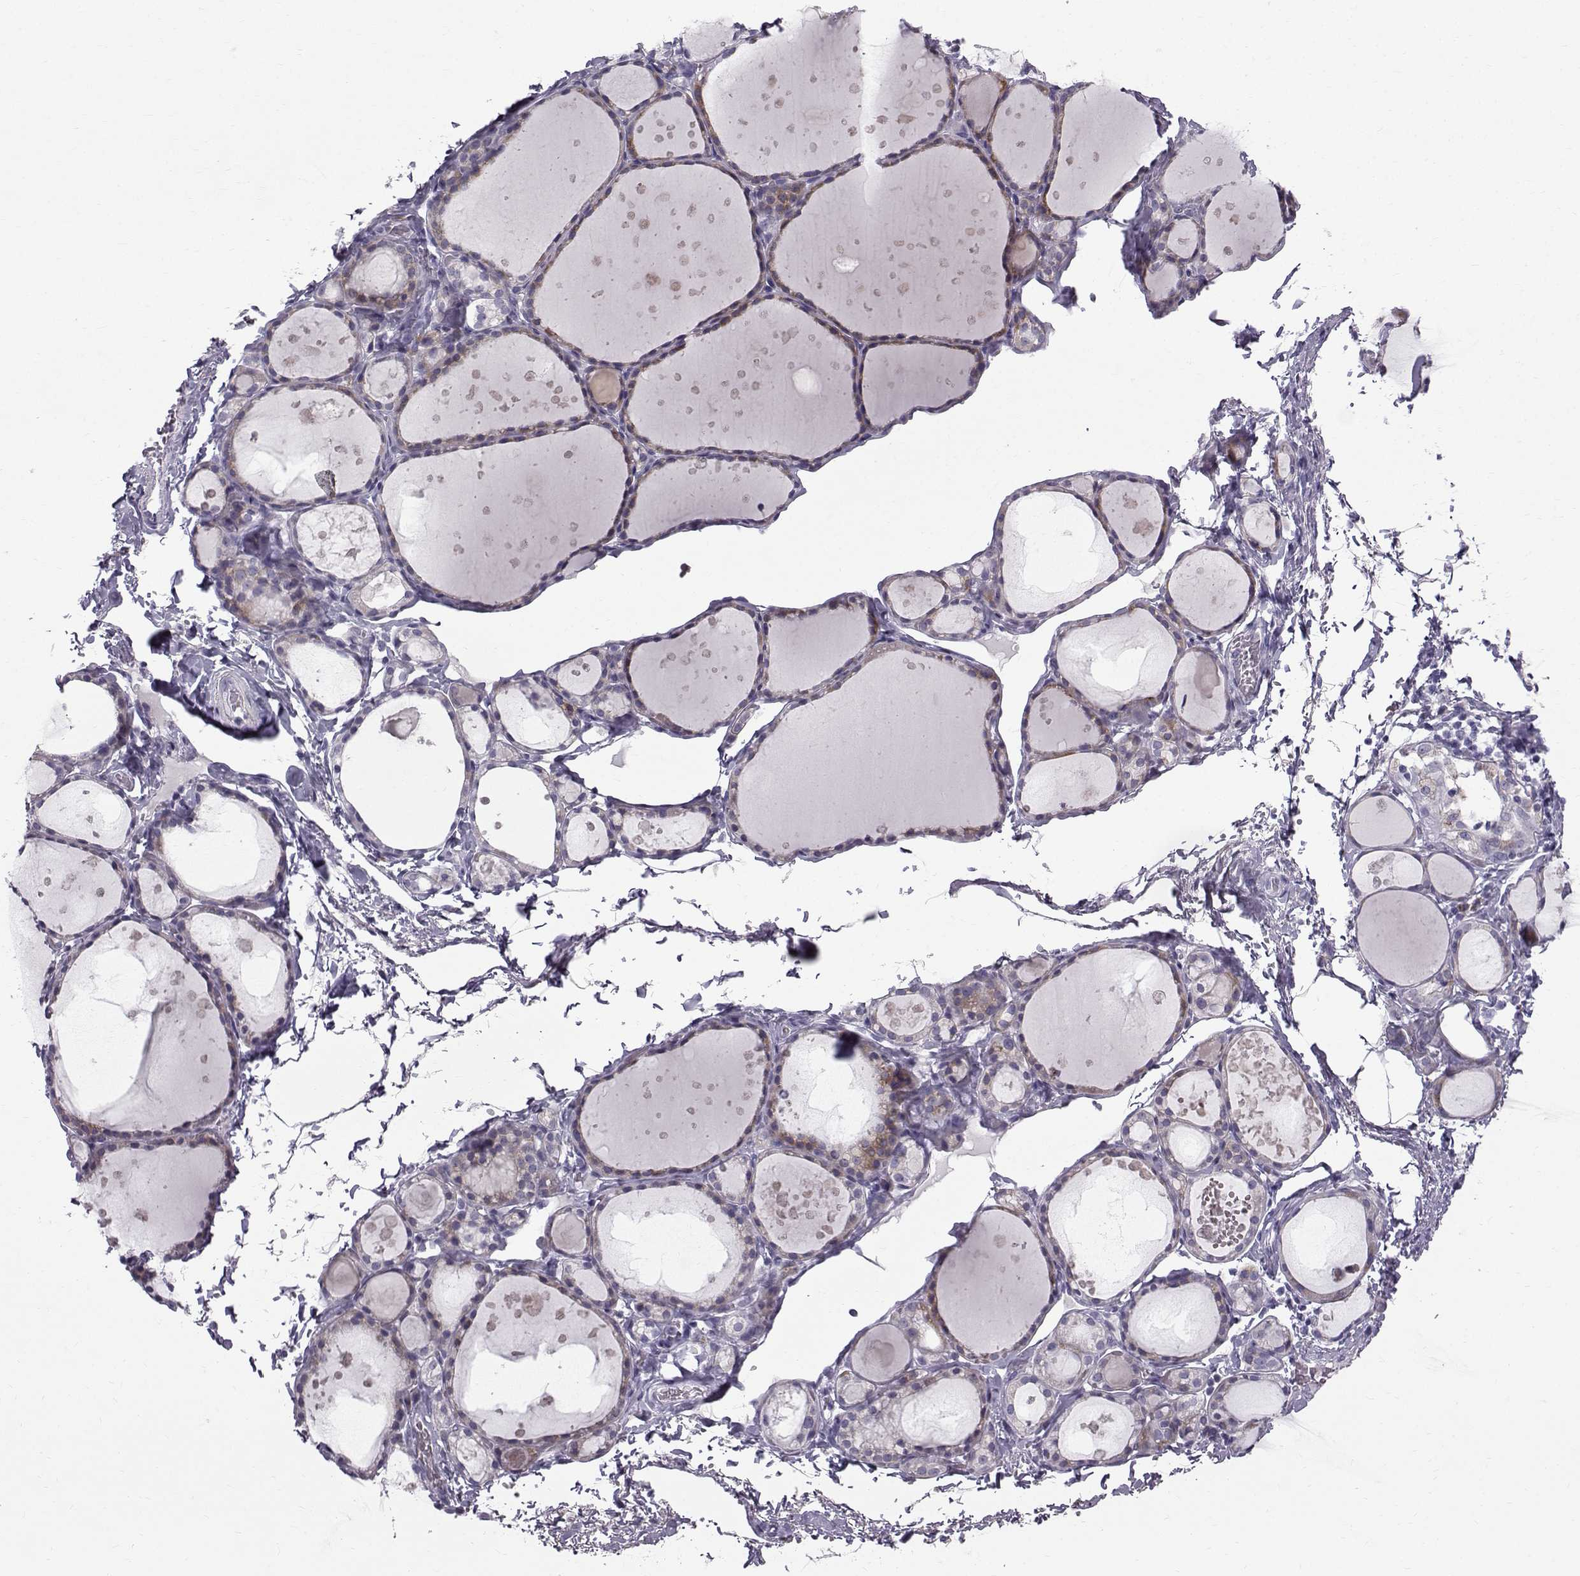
{"staining": {"intensity": "moderate", "quantity": ">75%", "location": "cytoplasmic/membranous"}, "tissue": "thyroid gland", "cell_type": "Glandular cells", "image_type": "normal", "snomed": [{"axis": "morphology", "description": "Normal tissue, NOS"}, {"axis": "topography", "description": "Thyroid gland"}], "caption": "Immunohistochemical staining of benign thyroid gland demonstrates medium levels of moderate cytoplasmic/membranous positivity in about >75% of glandular cells. The staining was performed using DAB to visualize the protein expression in brown, while the nuclei were stained in blue with hematoxylin (Magnification: 20x).", "gene": "ROPN1B", "patient": {"sex": "male", "age": 68}}